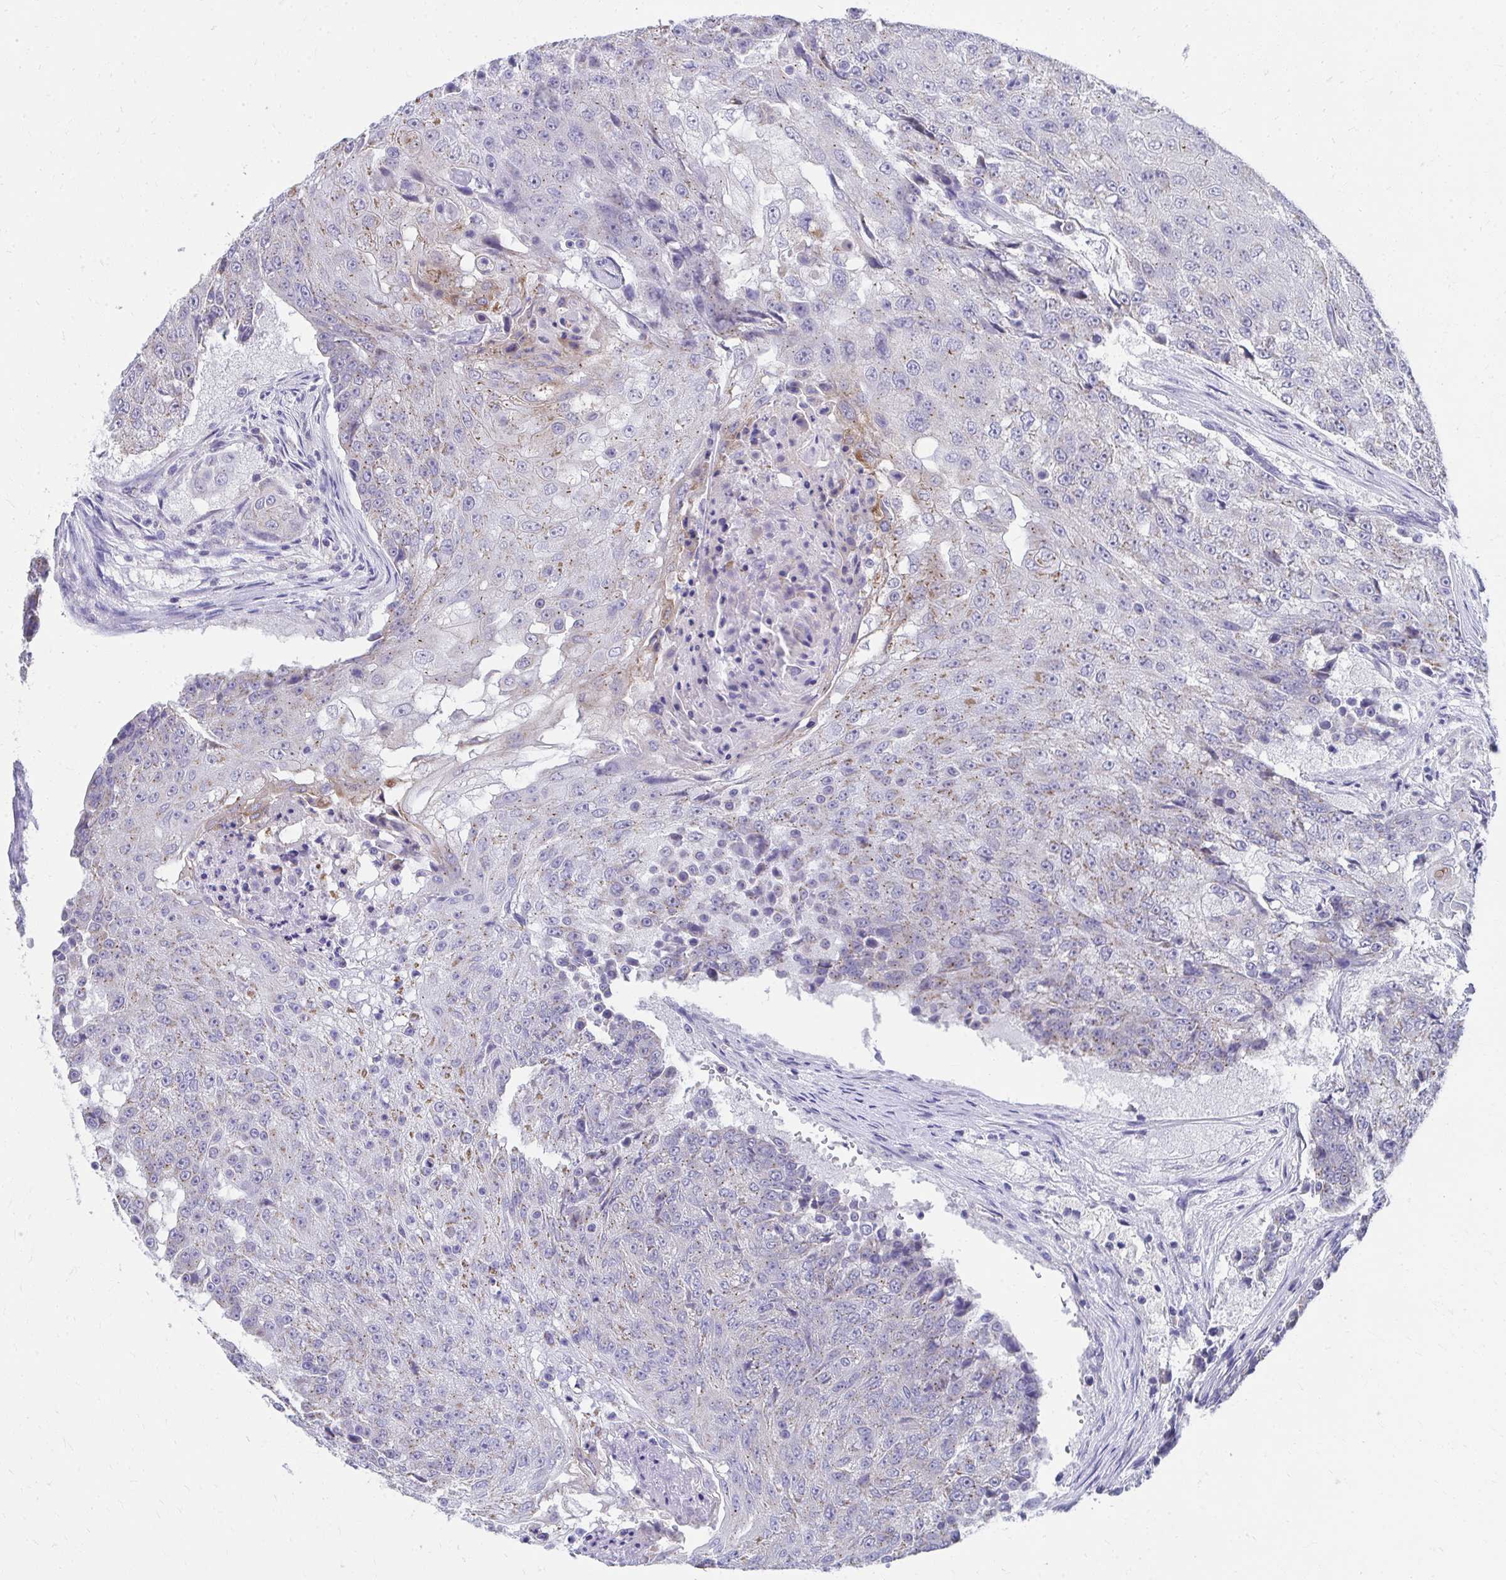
{"staining": {"intensity": "weak", "quantity": "<25%", "location": "cytoplasmic/membranous"}, "tissue": "urothelial cancer", "cell_type": "Tumor cells", "image_type": "cancer", "snomed": [{"axis": "morphology", "description": "Urothelial carcinoma, High grade"}, {"axis": "topography", "description": "Urinary bladder"}], "caption": "The IHC image has no significant staining in tumor cells of urothelial cancer tissue.", "gene": "TMPRSS2", "patient": {"sex": "female", "age": 63}}